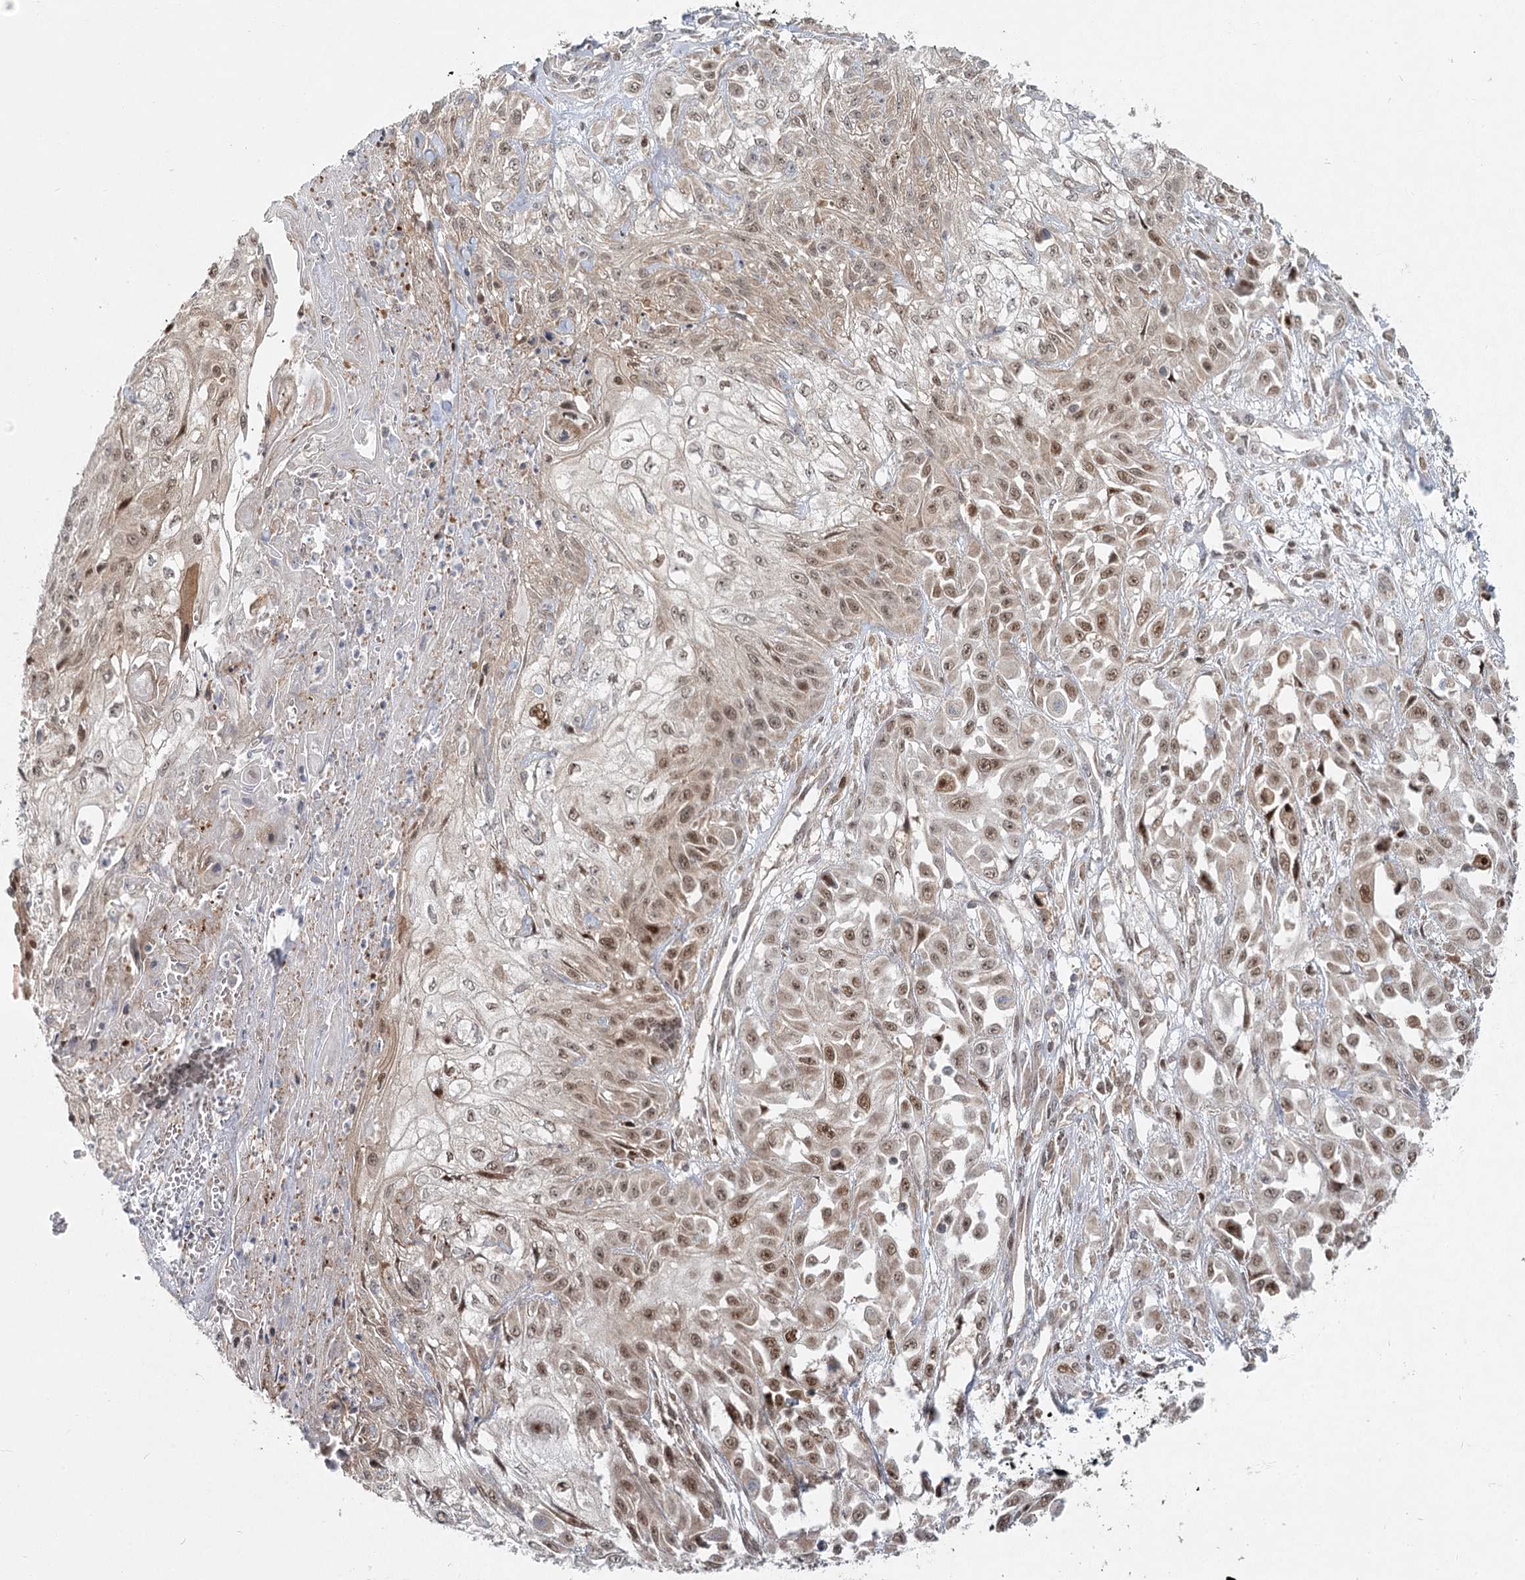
{"staining": {"intensity": "moderate", "quantity": ">75%", "location": "nuclear"}, "tissue": "skin cancer", "cell_type": "Tumor cells", "image_type": "cancer", "snomed": [{"axis": "morphology", "description": "Squamous cell carcinoma, NOS"}, {"axis": "morphology", "description": "Squamous cell carcinoma, metastatic, NOS"}, {"axis": "topography", "description": "Skin"}, {"axis": "topography", "description": "Lymph node"}], "caption": "Tumor cells exhibit medium levels of moderate nuclear expression in approximately >75% of cells in skin squamous cell carcinoma.", "gene": "THNSL1", "patient": {"sex": "male", "age": 75}}